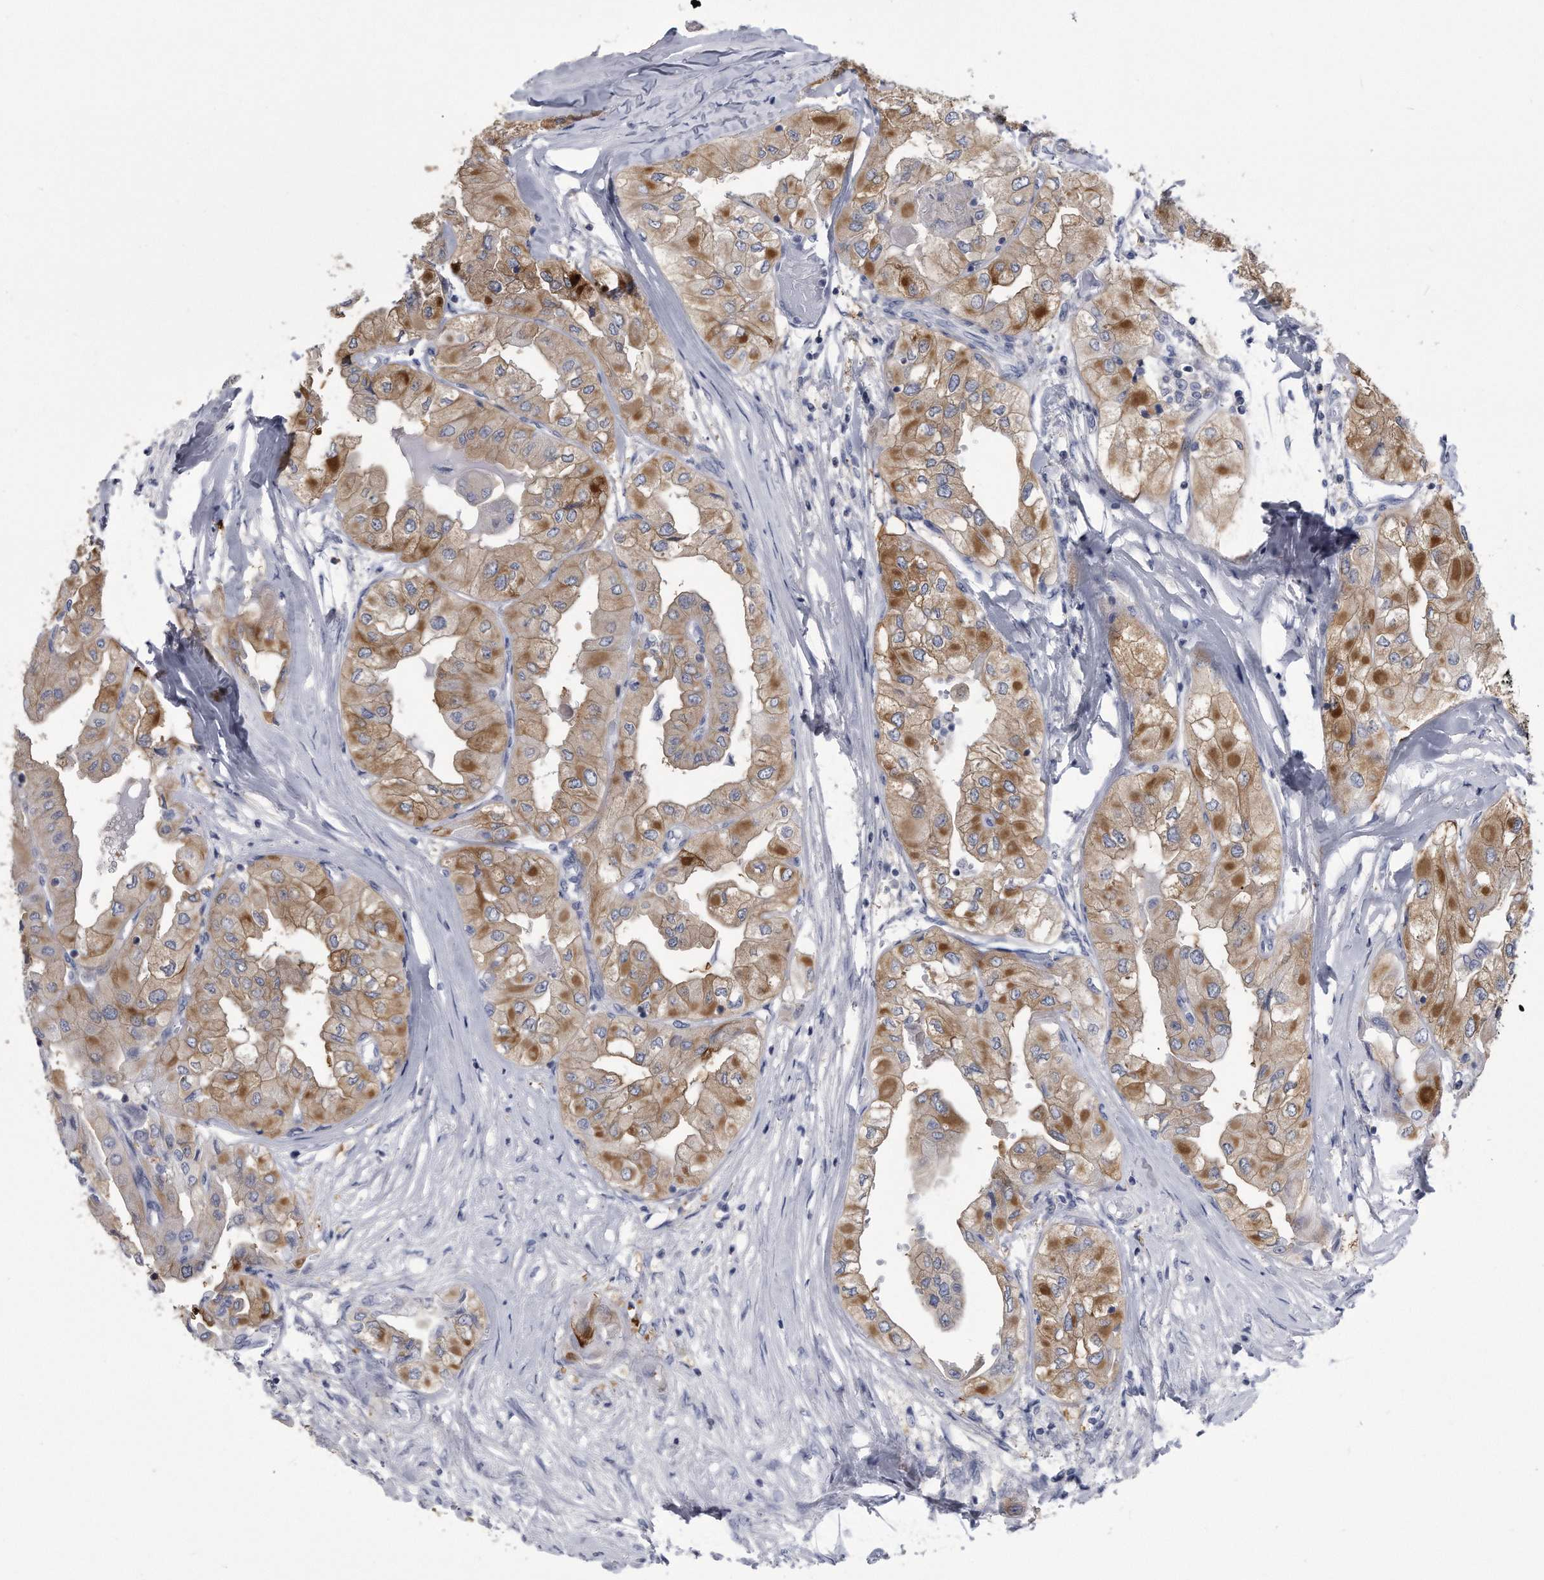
{"staining": {"intensity": "moderate", "quantity": ">75%", "location": "cytoplasmic/membranous"}, "tissue": "thyroid cancer", "cell_type": "Tumor cells", "image_type": "cancer", "snomed": [{"axis": "morphology", "description": "Papillary adenocarcinoma, NOS"}, {"axis": "topography", "description": "Thyroid gland"}], "caption": "Protein staining of papillary adenocarcinoma (thyroid) tissue exhibits moderate cytoplasmic/membranous staining in about >75% of tumor cells.", "gene": "PYGB", "patient": {"sex": "female", "age": 59}}